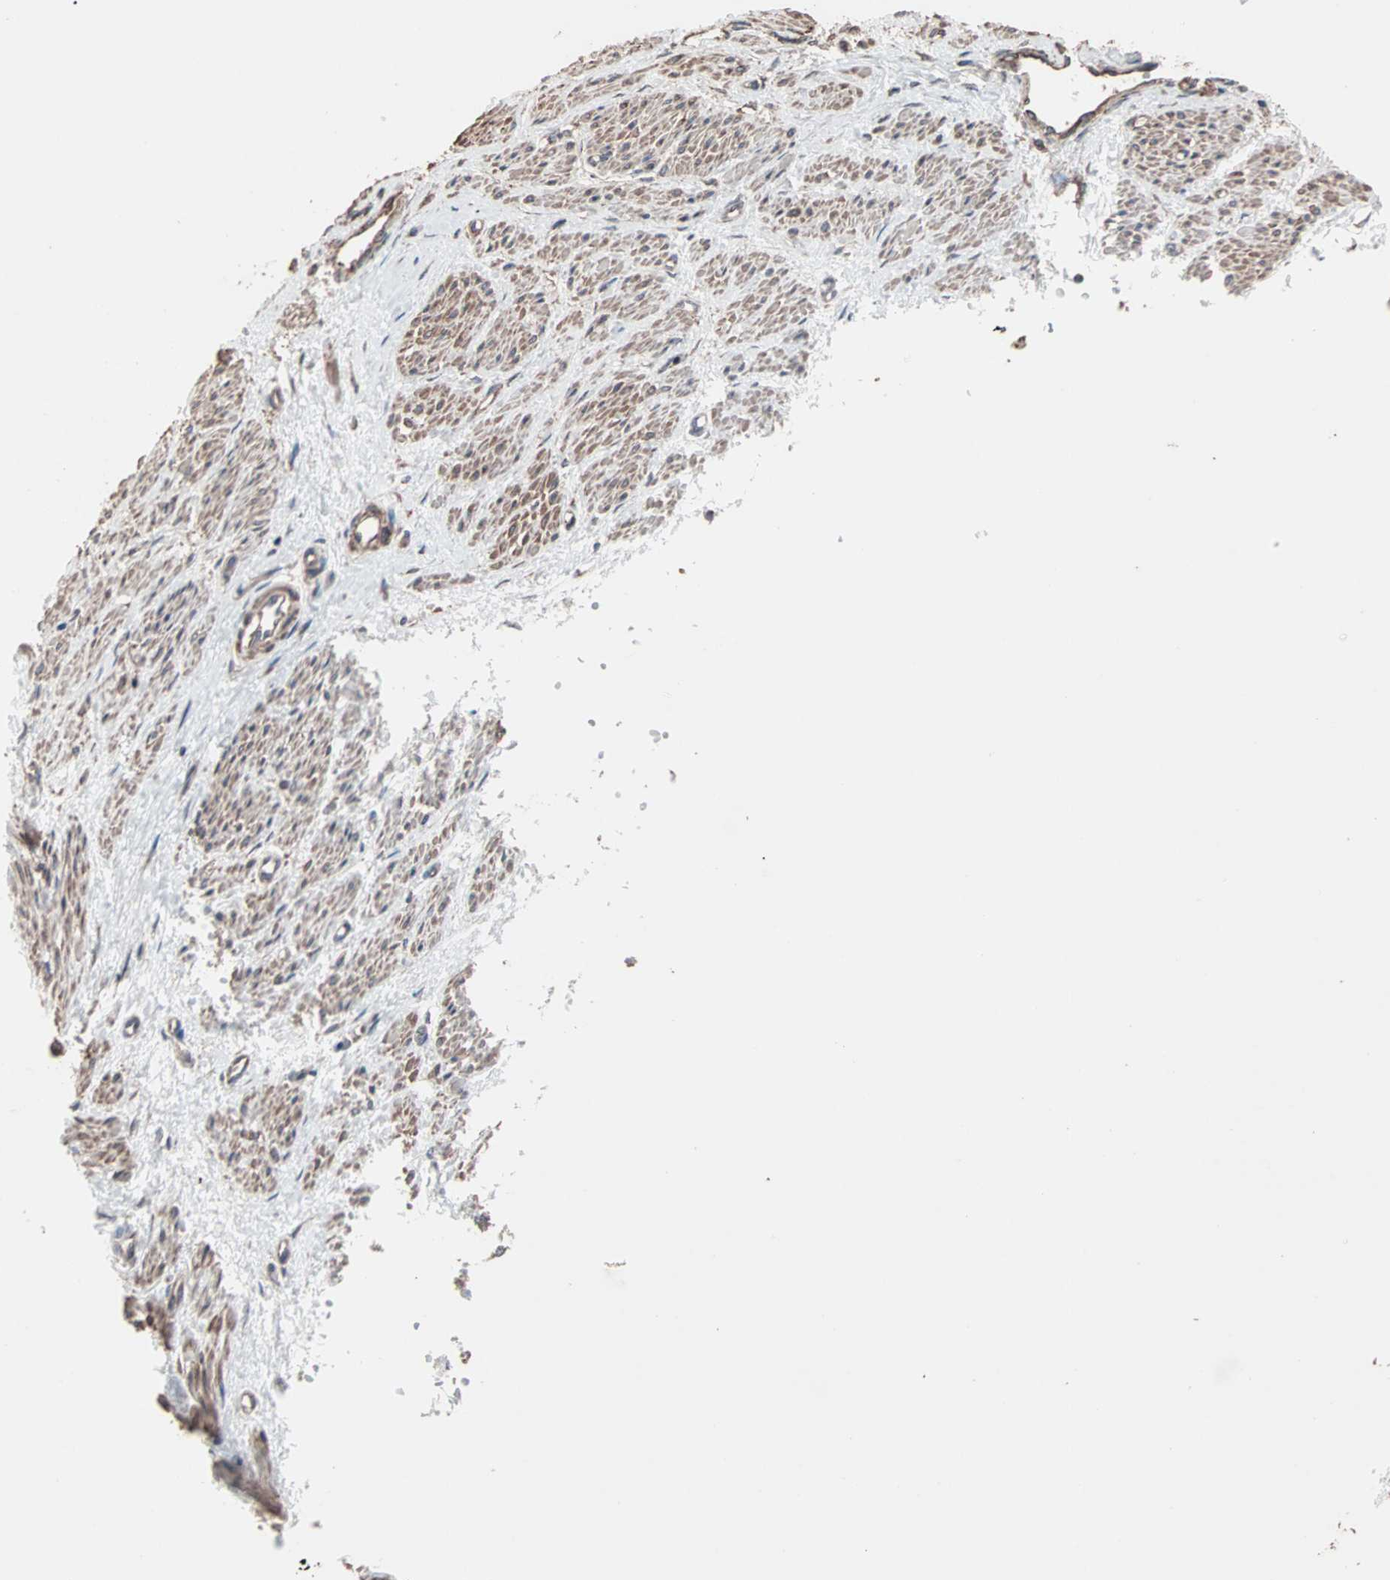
{"staining": {"intensity": "moderate", "quantity": ">75%", "location": "cytoplasmic/membranous"}, "tissue": "smooth muscle", "cell_type": "Smooth muscle cells", "image_type": "normal", "snomed": [{"axis": "morphology", "description": "Normal tissue, NOS"}, {"axis": "topography", "description": "Smooth muscle"}, {"axis": "topography", "description": "Uterus"}], "caption": "The image shows a brown stain indicating the presence of a protein in the cytoplasmic/membranous of smooth muscle cells in smooth muscle.", "gene": "MRPL2", "patient": {"sex": "female", "age": 39}}